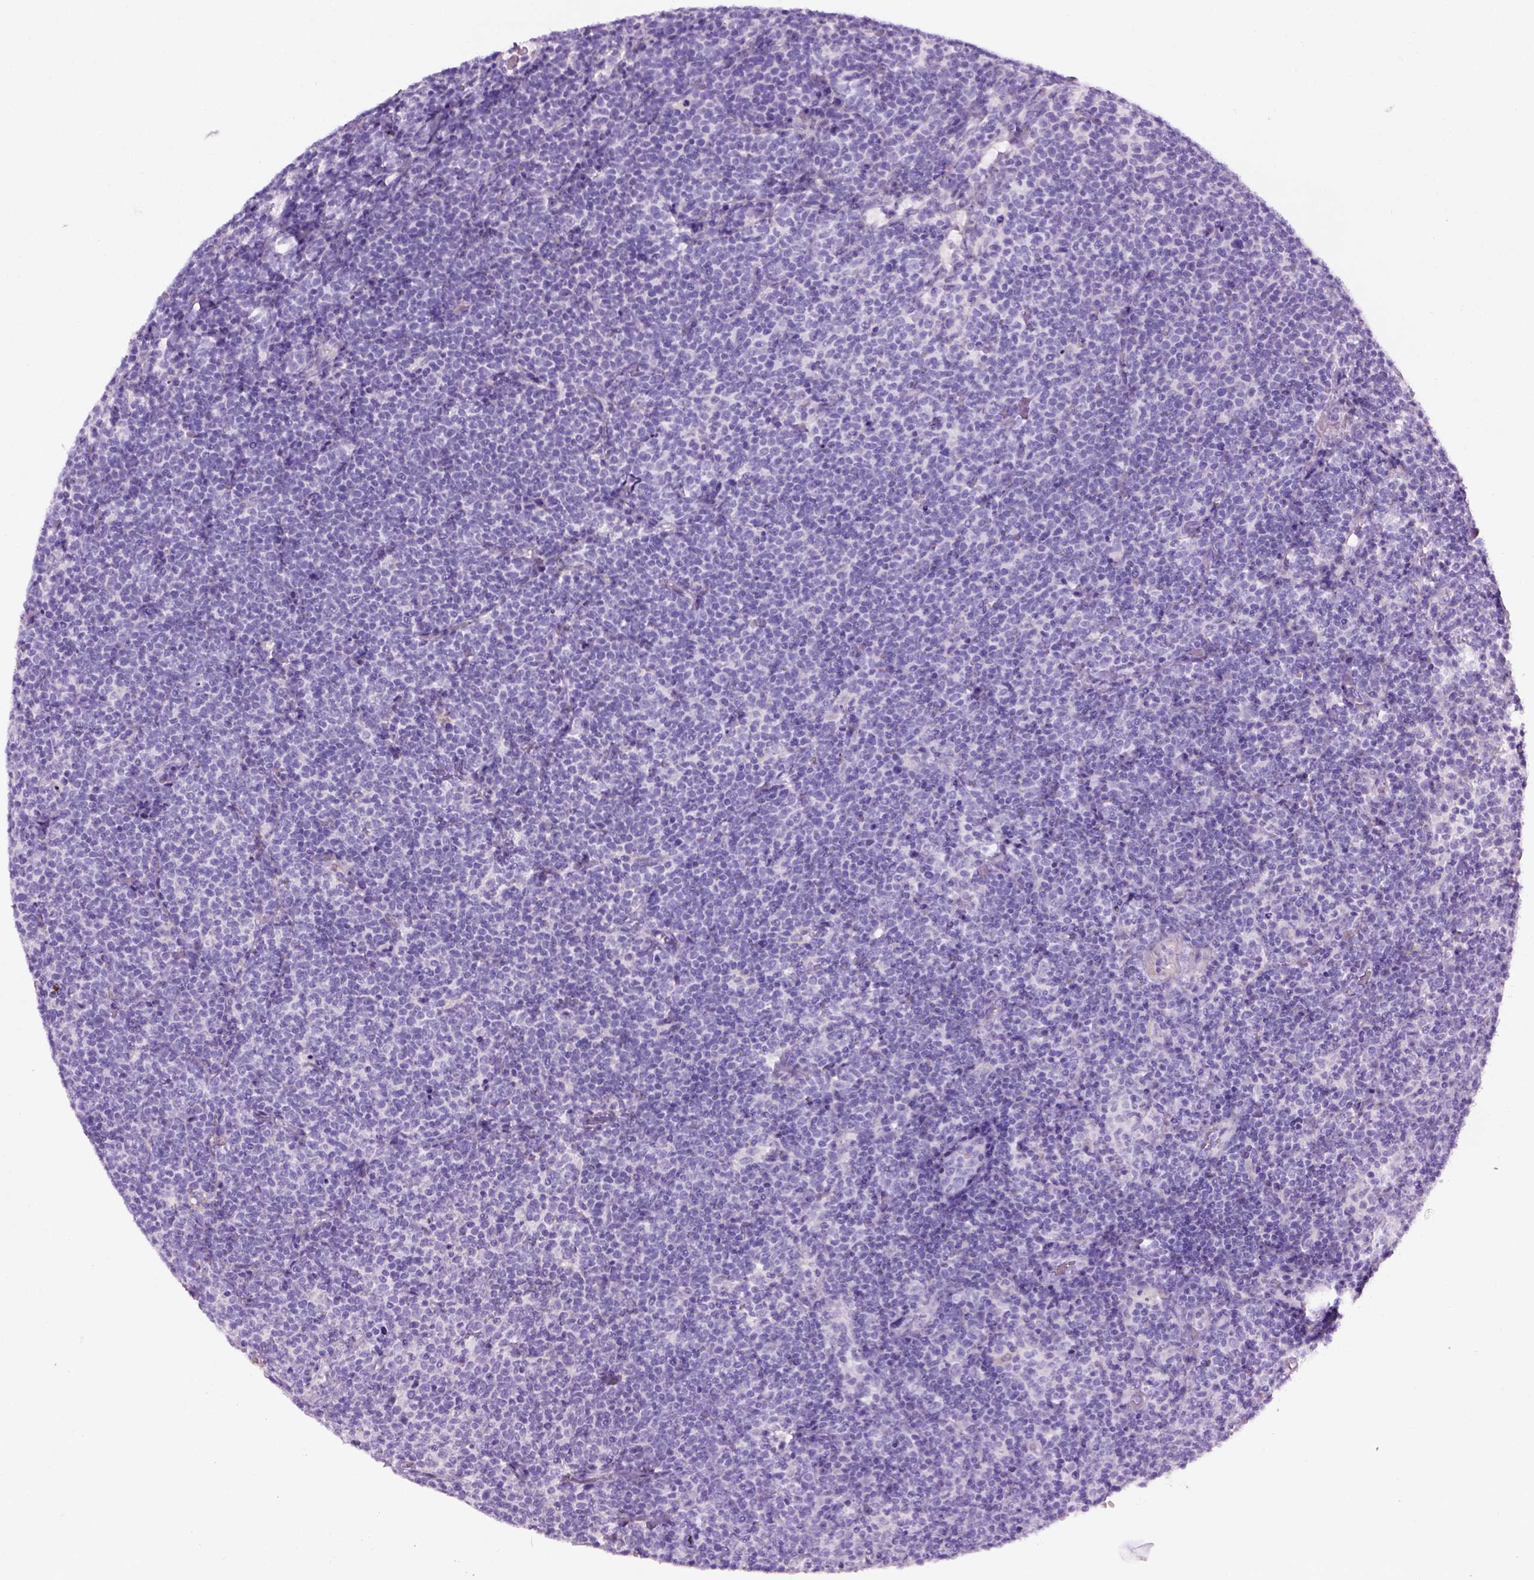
{"staining": {"intensity": "negative", "quantity": "none", "location": "none"}, "tissue": "lymphoma", "cell_type": "Tumor cells", "image_type": "cancer", "snomed": [{"axis": "morphology", "description": "Malignant lymphoma, non-Hodgkin's type, High grade"}, {"axis": "topography", "description": "Lymph node"}], "caption": "A photomicrograph of lymphoma stained for a protein displays no brown staining in tumor cells.", "gene": "GABRB2", "patient": {"sex": "male", "age": 61}}